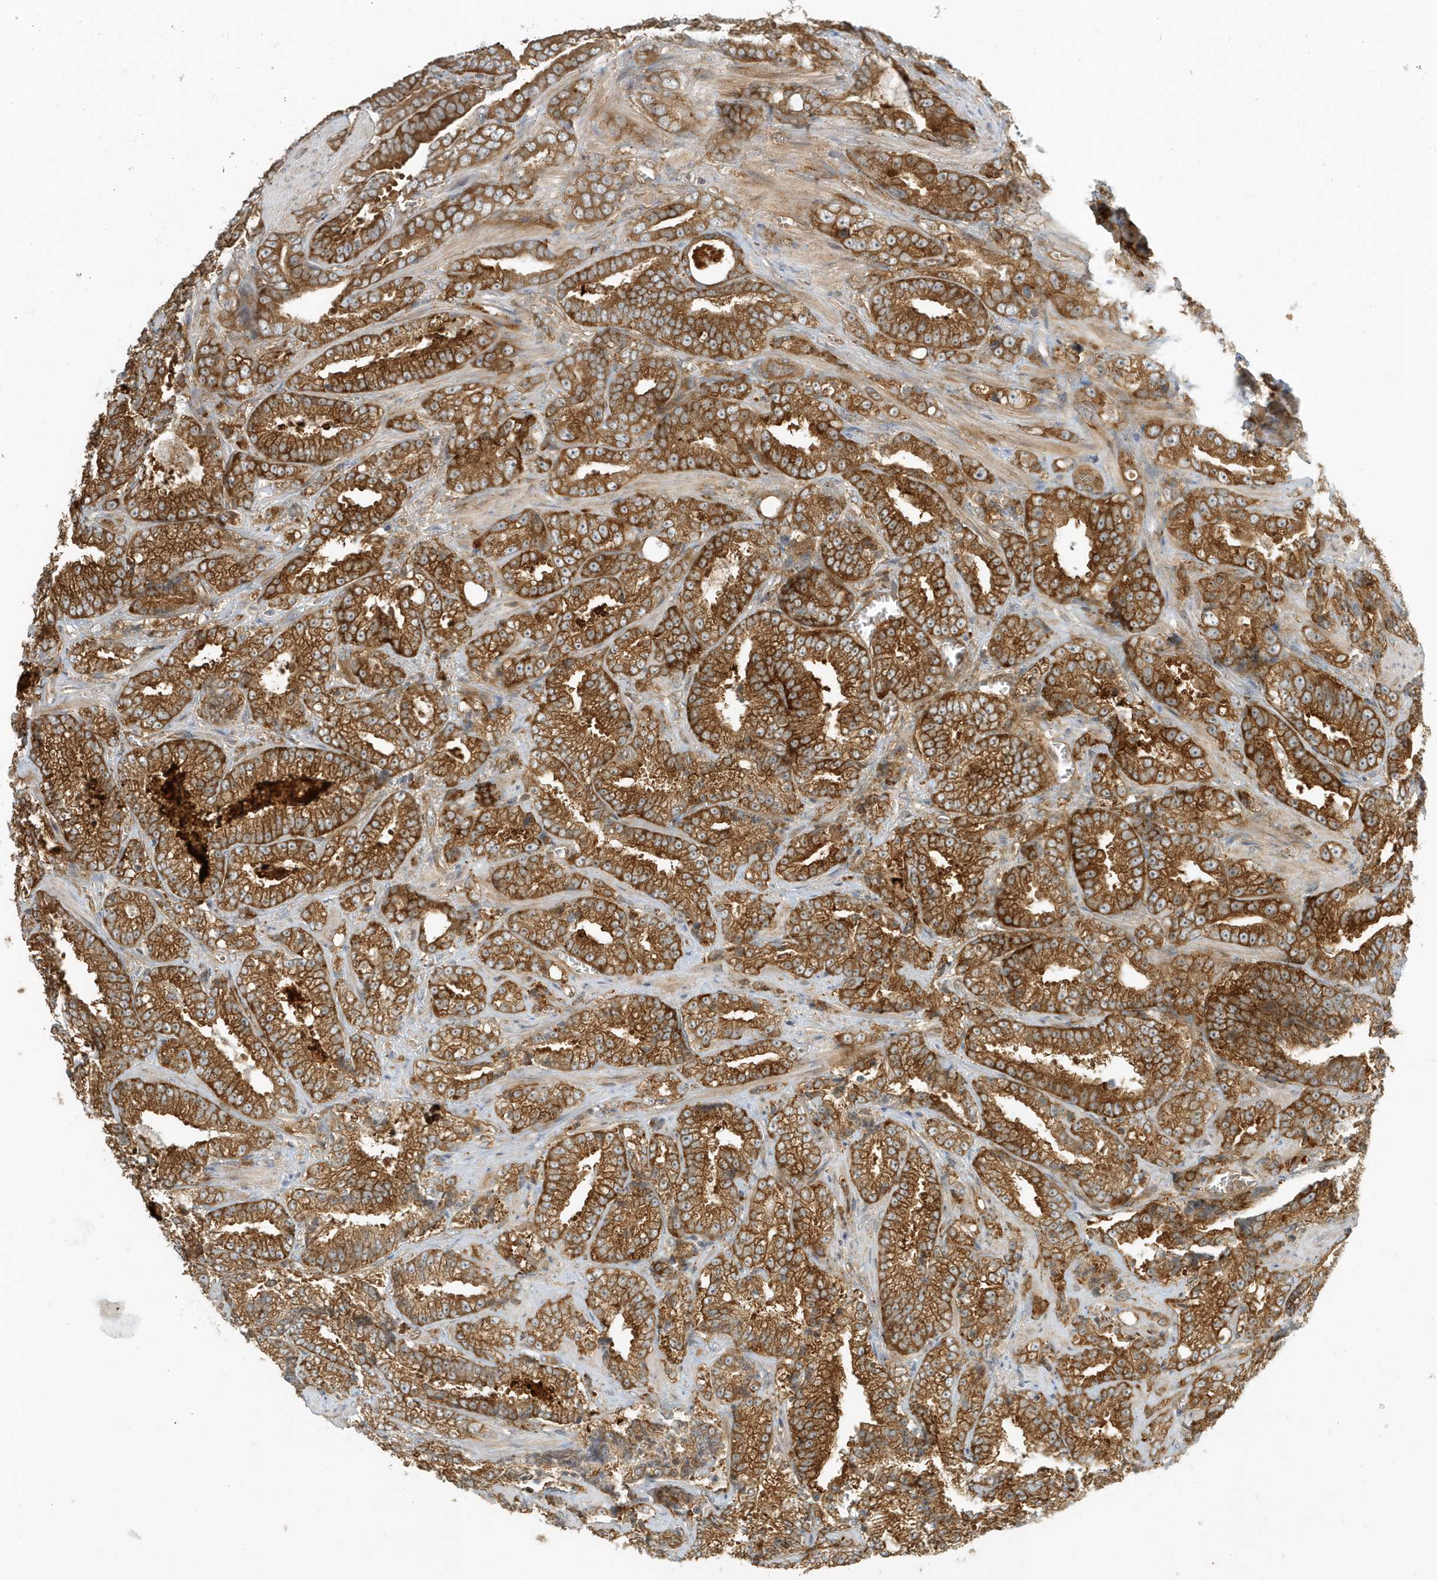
{"staining": {"intensity": "strong", "quantity": ">75%", "location": "cytoplasmic/membranous"}, "tissue": "prostate cancer", "cell_type": "Tumor cells", "image_type": "cancer", "snomed": [{"axis": "morphology", "description": "Adenocarcinoma, High grade"}, {"axis": "topography", "description": "Prostate and seminal vesicle, NOS"}], "caption": "High-power microscopy captured an immunohistochemistry micrograph of prostate cancer (adenocarcinoma (high-grade)), revealing strong cytoplasmic/membranous expression in approximately >75% of tumor cells. (DAB (3,3'-diaminobenzidine) IHC with brightfield microscopy, high magnification).", "gene": "FYCO1", "patient": {"sex": "male", "age": 67}}